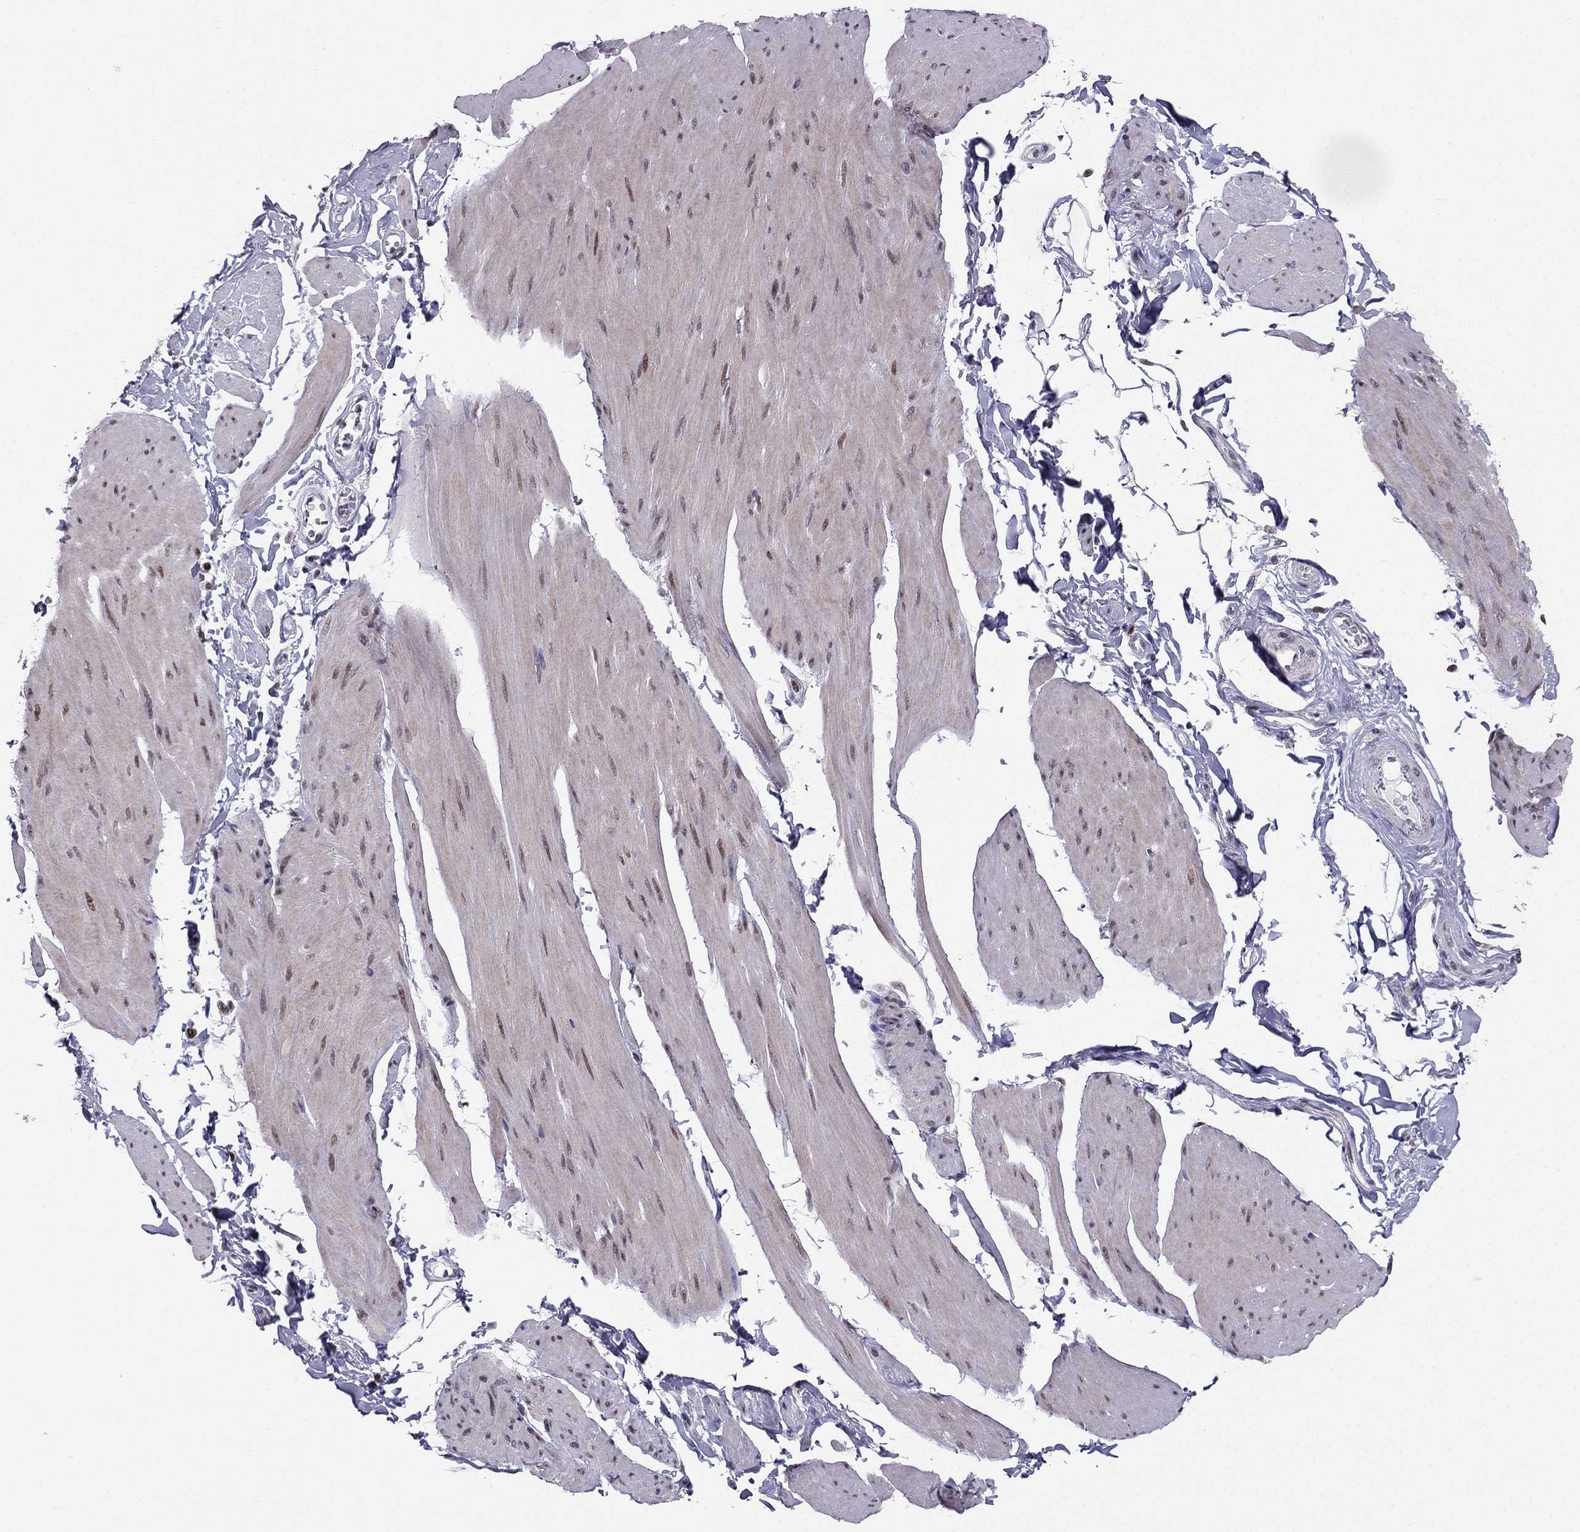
{"staining": {"intensity": "moderate", "quantity": "<25%", "location": "nuclear"}, "tissue": "smooth muscle", "cell_type": "Smooth muscle cells", "image_type": "normal", "snomed": [{"axis": "morphology", "description": "Normal tissue, NOS"}, {"axis": "topography", "description": "Adipose tissue"}, {"axis": "topography", "description": "Smooth muscle"}, {"axis": "topography", "description": "Peripheral nerve tissue"}], "caption": "Immunohistochemical staining of normal smooth muscle demonstrates <25% levels of moderate nuclear protein positivity in about <25% of smooth muscle cells.", "gene": "RPRD2", "patient": {"sex": "male", "age": 83}}